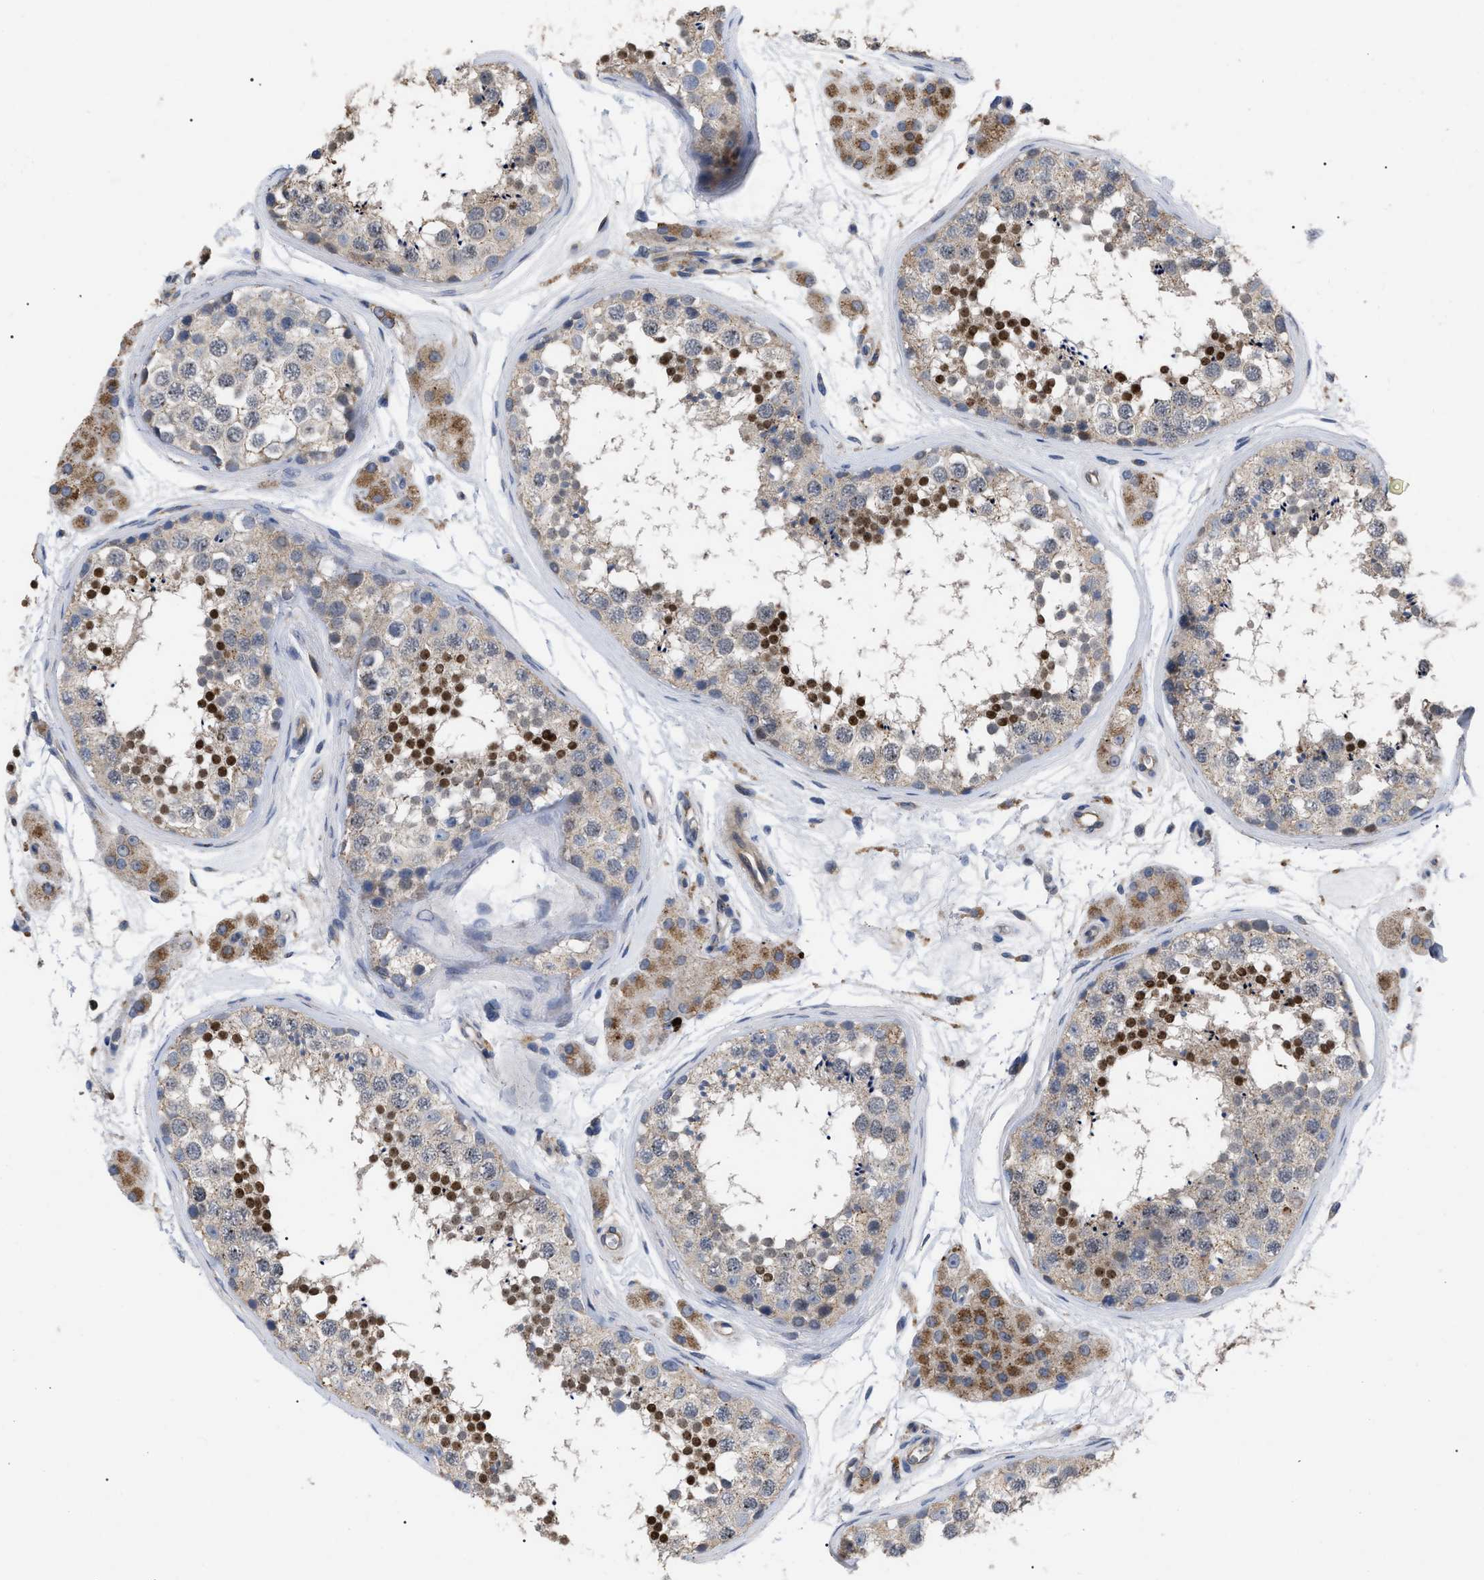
{"staining": {"intensity": "moderate", "quantity": ">75%", "location": "cytoplasmic/membranous,nuclear"}, "tissue": "testis", "cell_type": "Cells in seminiferous ducts", "image_type": "normal", "snomed": [{"axis": "morphology", "description": "Normal tissue, NOS"}, {"axis": "topography", "description": "Testis"}], "caption": "Immunohistochemistry photomicrograph of benign testis stained for a protein (brown), which displays medium levels of moderate cytoplasmic/membranous,nuclear expression in about >75% of cells in seminiferous ducts.", "gene": "FAM171A2", "patient": {"sex": "male", "age": 56}}